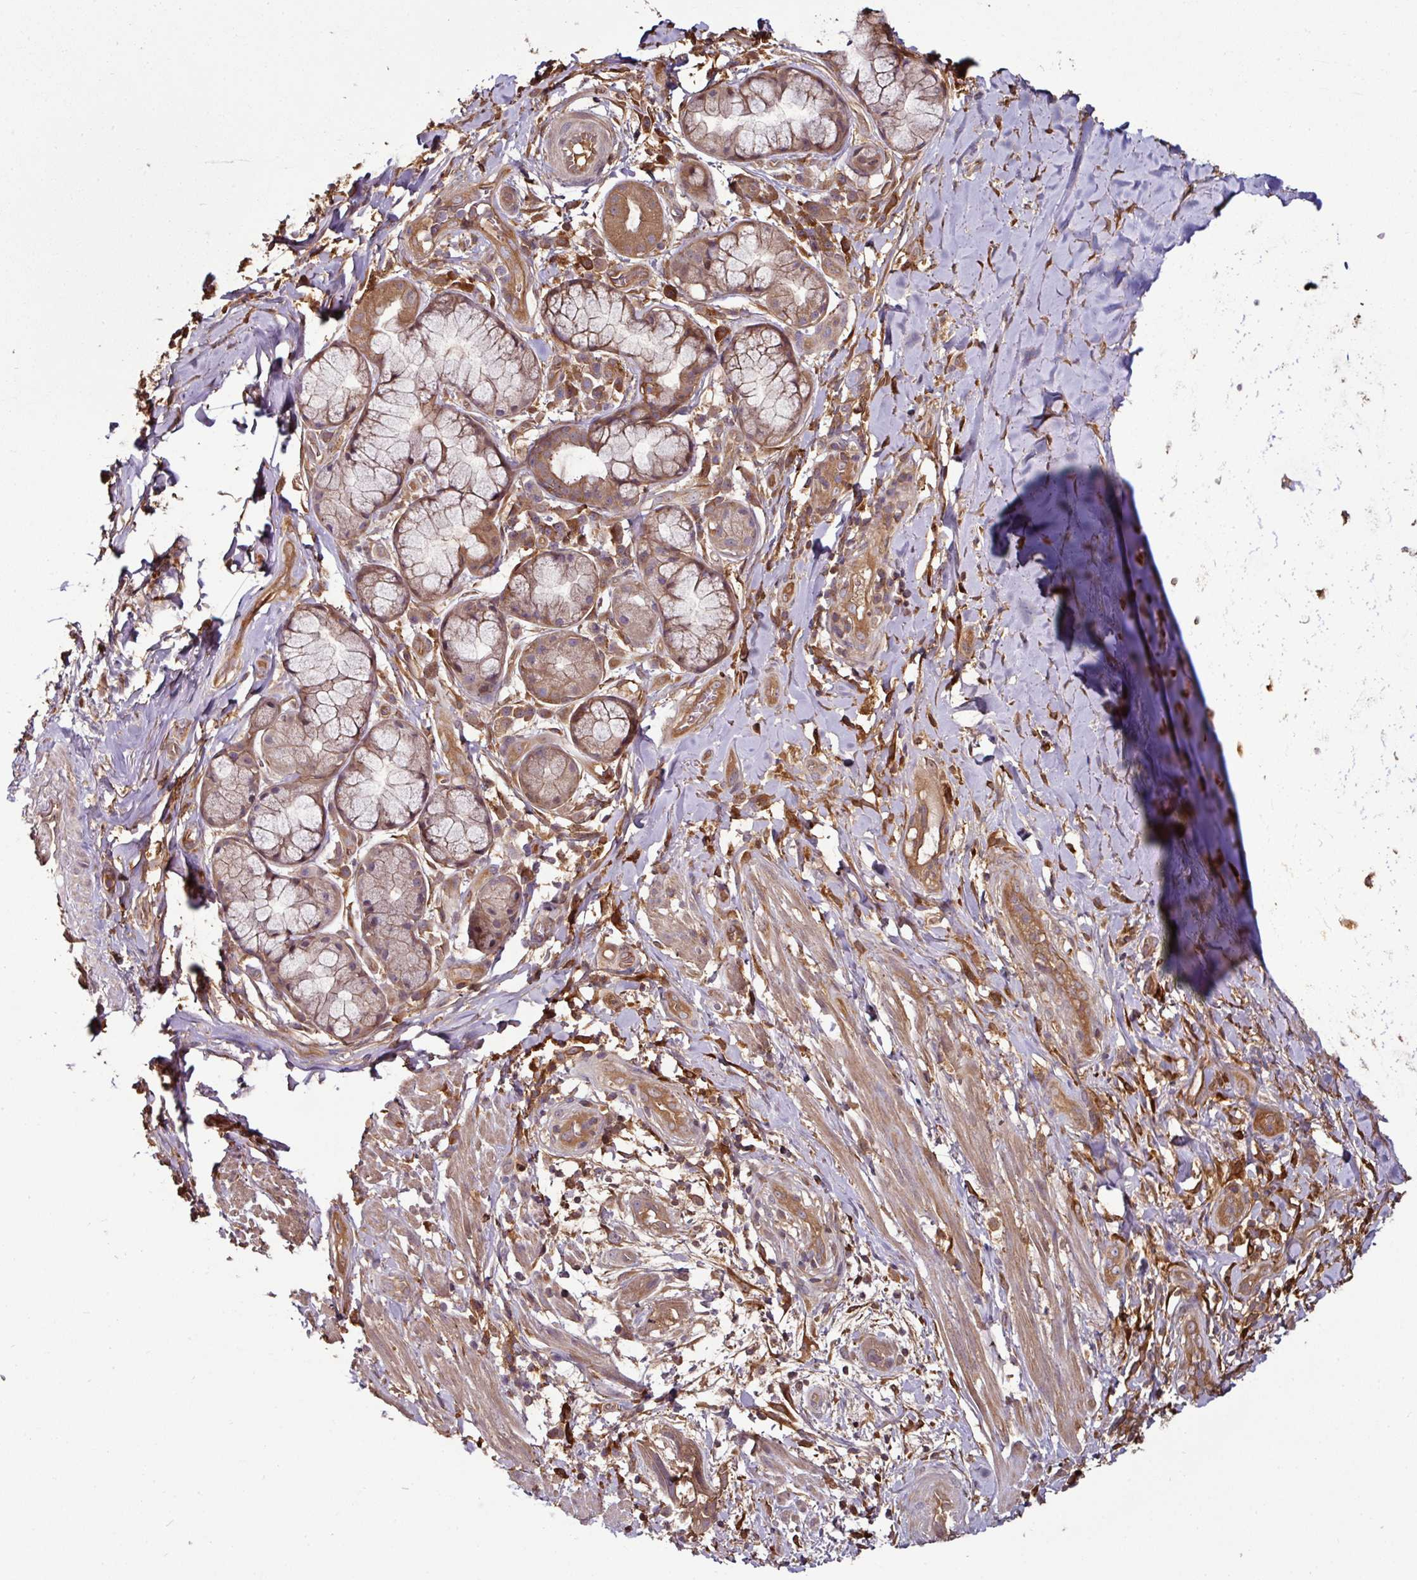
{"staining": {"intensity": "negative", "quantity": "none", "location": "none"}, "tissue": "adipose tissue", "cell_type": "Adipocytes", "image_type": "normal", "snomed": [{"axis": "morphology", "description": "Normal tissue, NOS"}, {"axis": "morphology", "description": "Squamous cell carcinoma, NOS"}, {"axis": "topography", "description": "Bronchus"}, {"axis": "topography", "description": "Lung"}], "caption": "DAB immunohistochemical staining of benign human adipose tissue exhibits no significant positivity in adipocytes.", "gene": "GNPDA1", "patient": {"sex": "female", "age": 70}}